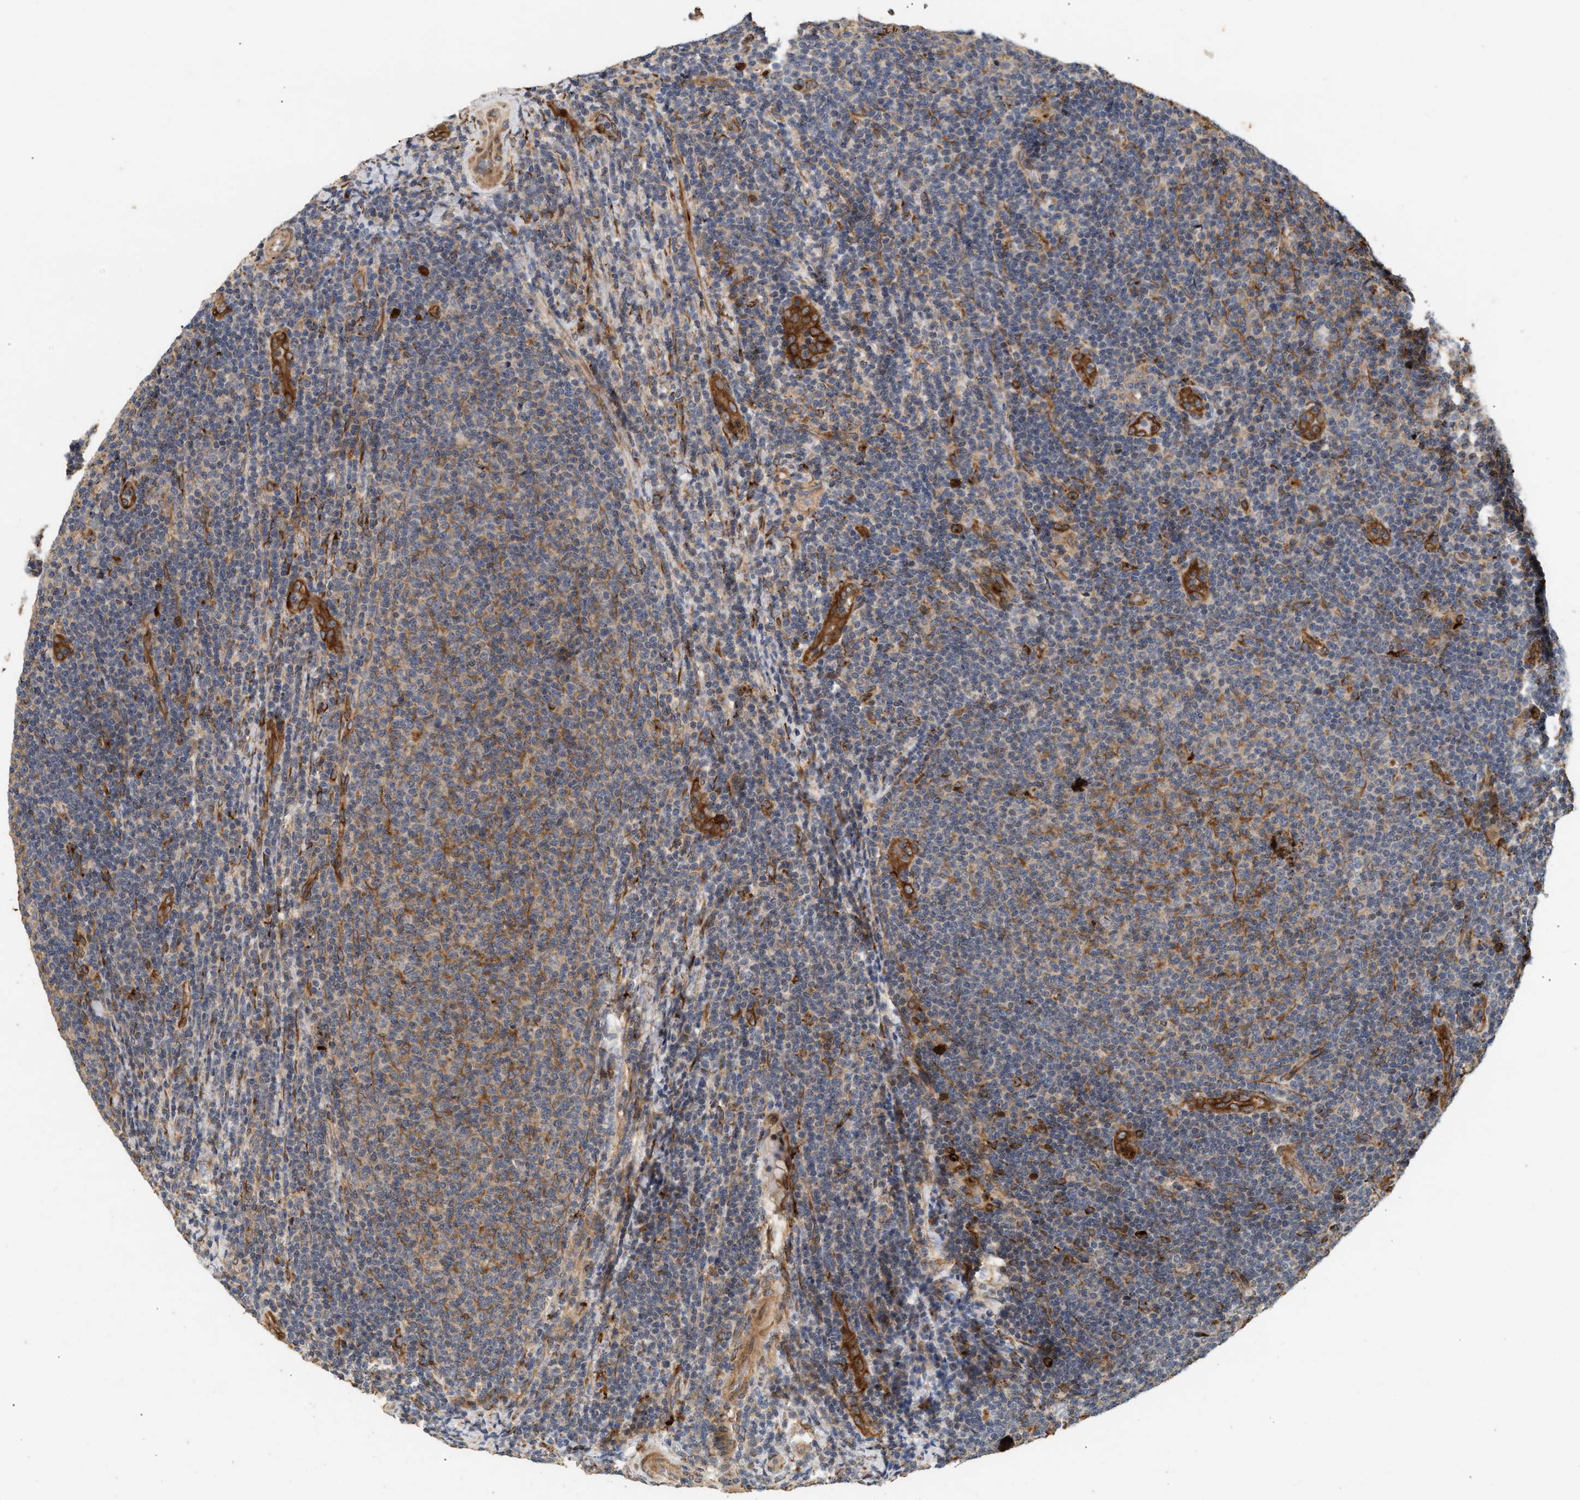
{"staining": {"intensity": "moderate", "quantity": "25%-75%", "location": "cytoplasmic/membranous"}, "tissue": "lymphoma", "cell_type": "Tumor cells", "image_type": "cancer", "snomed": [{"axis": "morphology", "description": "Malignant lymphoma, non-Hodgkin's type, Low grade"}, {"axis": "topography", "description": "Lymph node"}], "caption": "About 25%-75% of tumor cells in lymphoma demonstrate moderate cytoplasmic/membranous protein expression as visualized by brown immunohistochemical staining.", "gene": "PLCD1", "patient": {"sex": "male", "age": 66}}